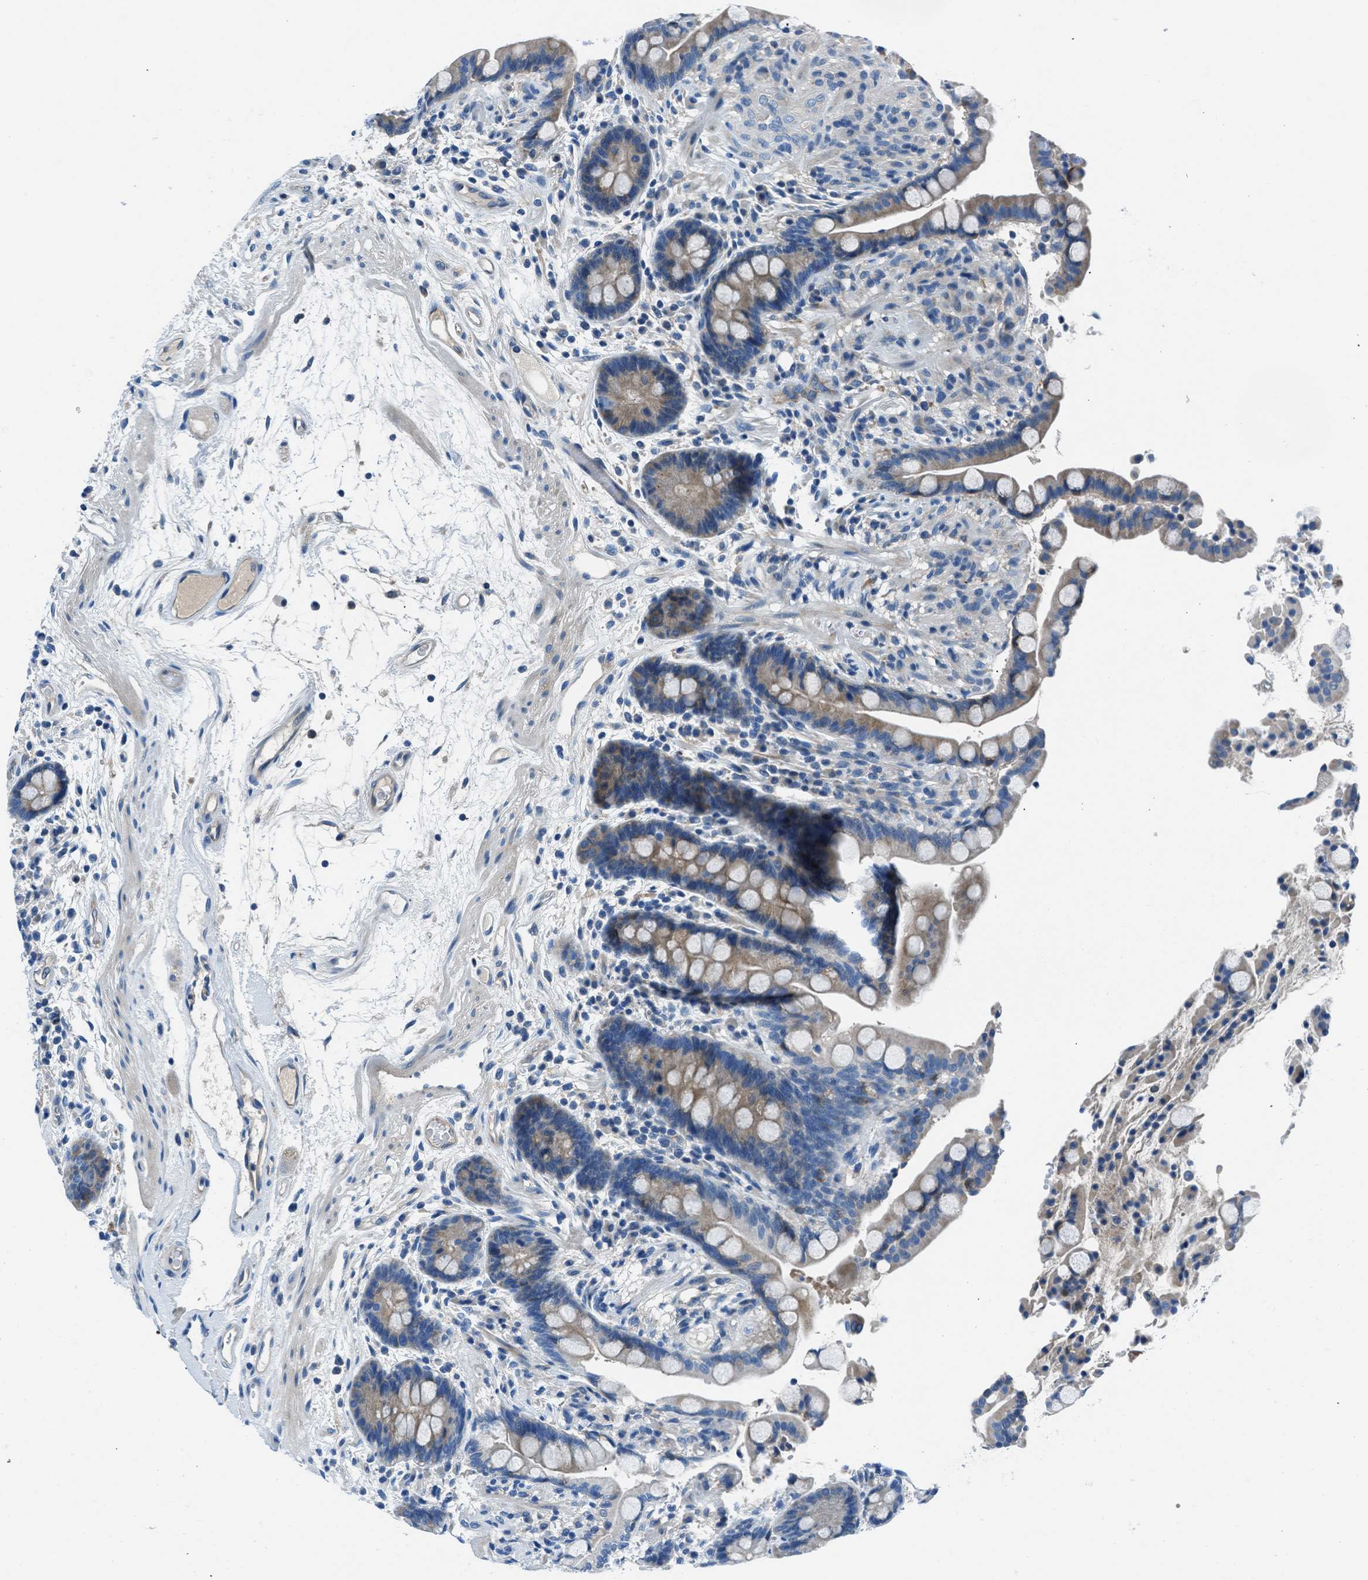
{"staining": {"intensity": "moderate", "quantity": ">75%", "location": "cytoplasmic/membranous"}, "tissue": "colon", "cell_type": "Endothelial cells", "image_type": "normal", "snomed": [{"axis": "morphology", "description": "Normal tissue, NOS"}, {"axis": "topography", "description": "Colon"}], "caption": "This micrograph shows immunohistochemistry staining of unremarkable human colon, with medium moderate cytoplasmic/membranous positivity in approximately >75% of endothelial cells.", "gene": "SLC38A6", "patient": {"sex": "male", "age": 73}}